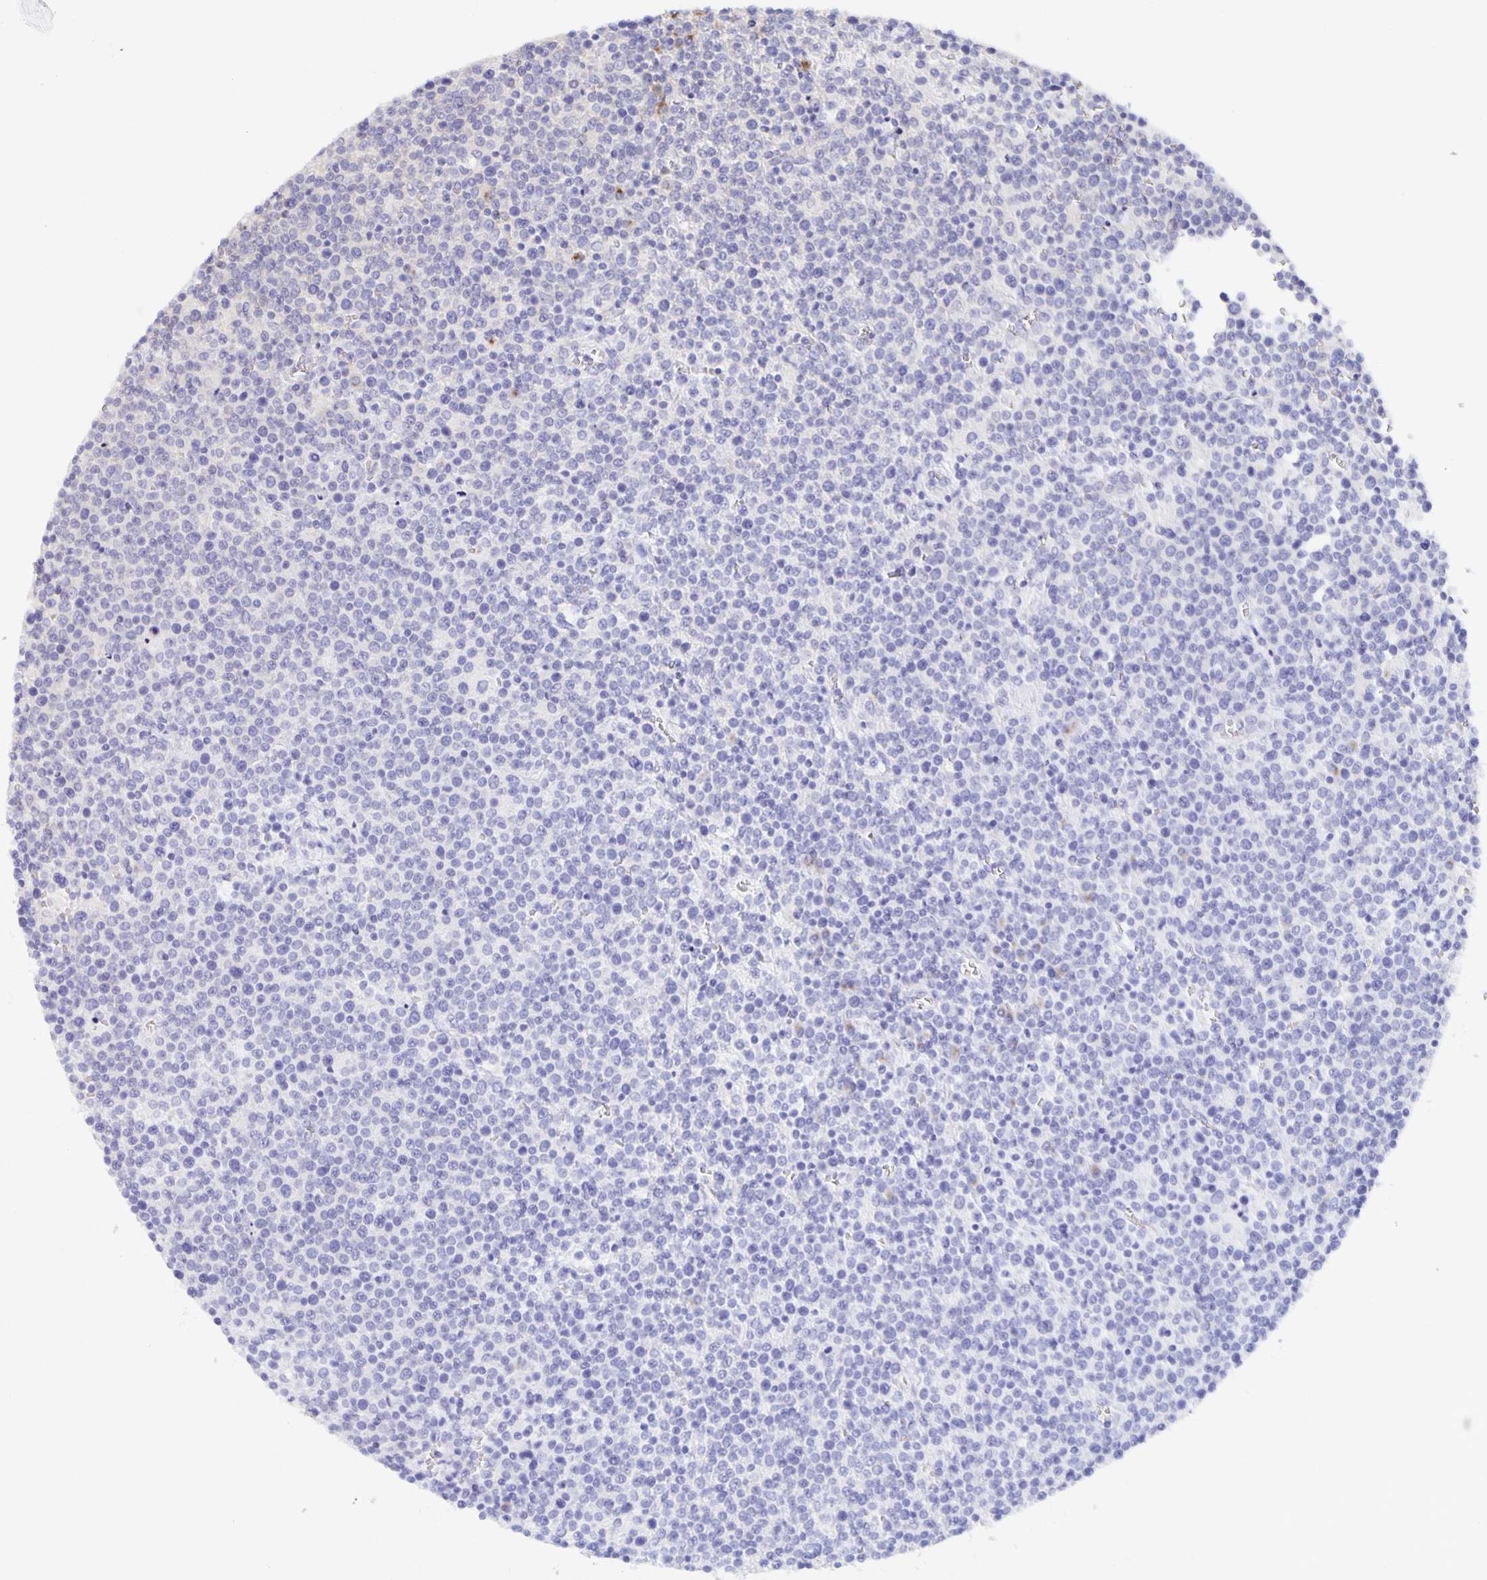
{"staining": {"intensity": "negative", "quantity": "none", "location": "none"}, "tissue": "lymphoma", "cell_type": "Tumor cells", "image_type": "cancer", "snomed": [{"axis": "morphology", "description": "Malignant lymphoma, non-Hodgkin's type, High grade"}, {"axis": "topography", "description": "Lymph node"}], "caption": "High magnification brightfield microscopy of high-grade malignant lymphoma, non-Hodgkin's type stained with DAB (brown) and counterstained with hematoxylin (blue): tumor cells show no significant expression.", "gene": "USO1", "patient": {"sex": "male", "age": 61}}